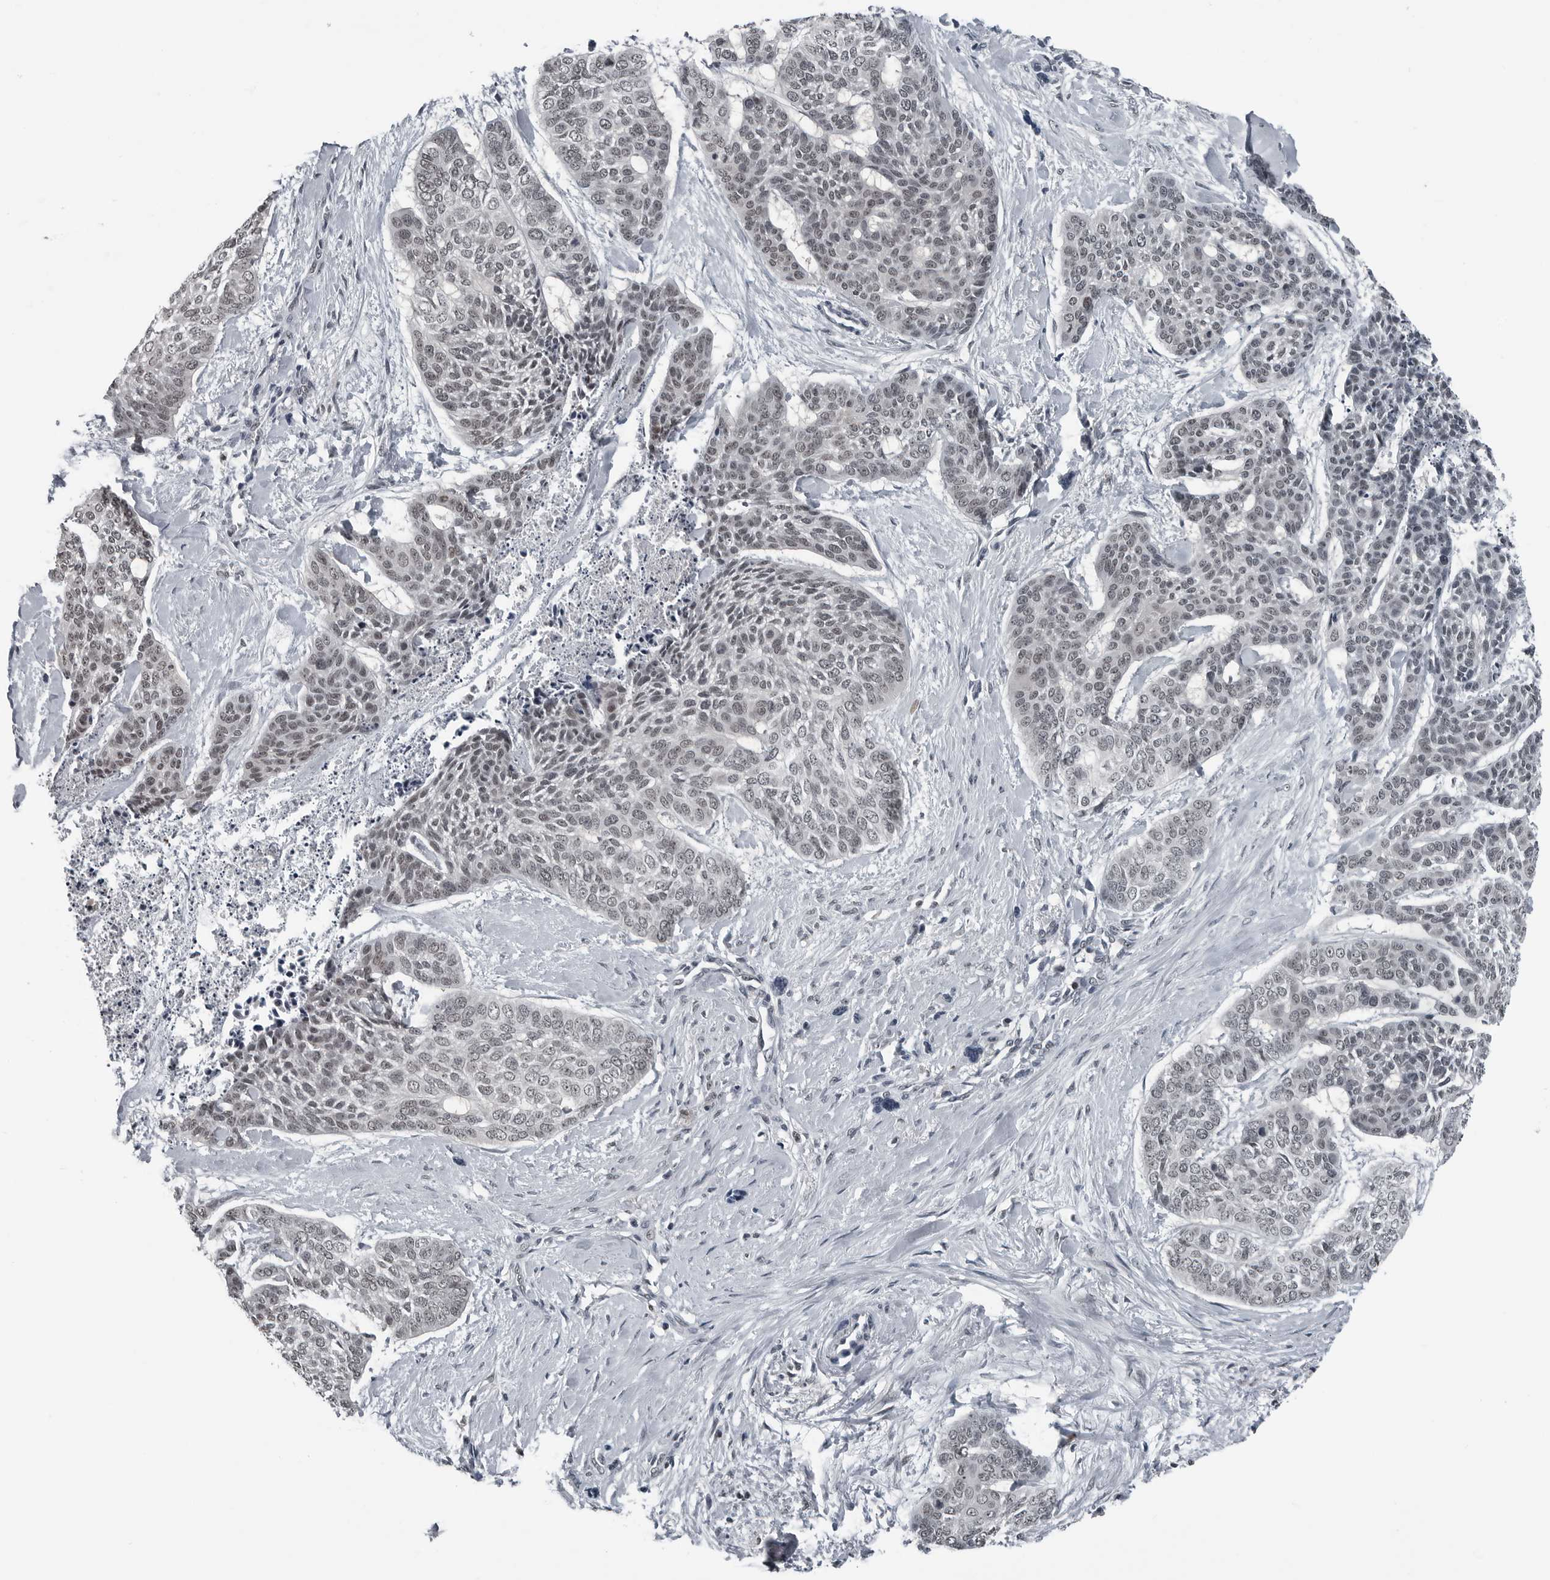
{"staining": {"intensity": "weak", "quantity": ">75%", "location": "nuclear"}, "tissue": "skin cancer", "cell_type": "Tumor cells", "image_type": "cancer", "snomed": [{"axis": "morphology", "description": "Basal cell carcinoma"}, {"axis": "topography", "description": "Skin"}], "caption": "Brown immunohistochemical staining in human skin cancer demonstrates weak nuclear expression in about >75% of tumor cells.", "gene": "AKR1A1", "patient": {"sex": "female", "age": 64}}